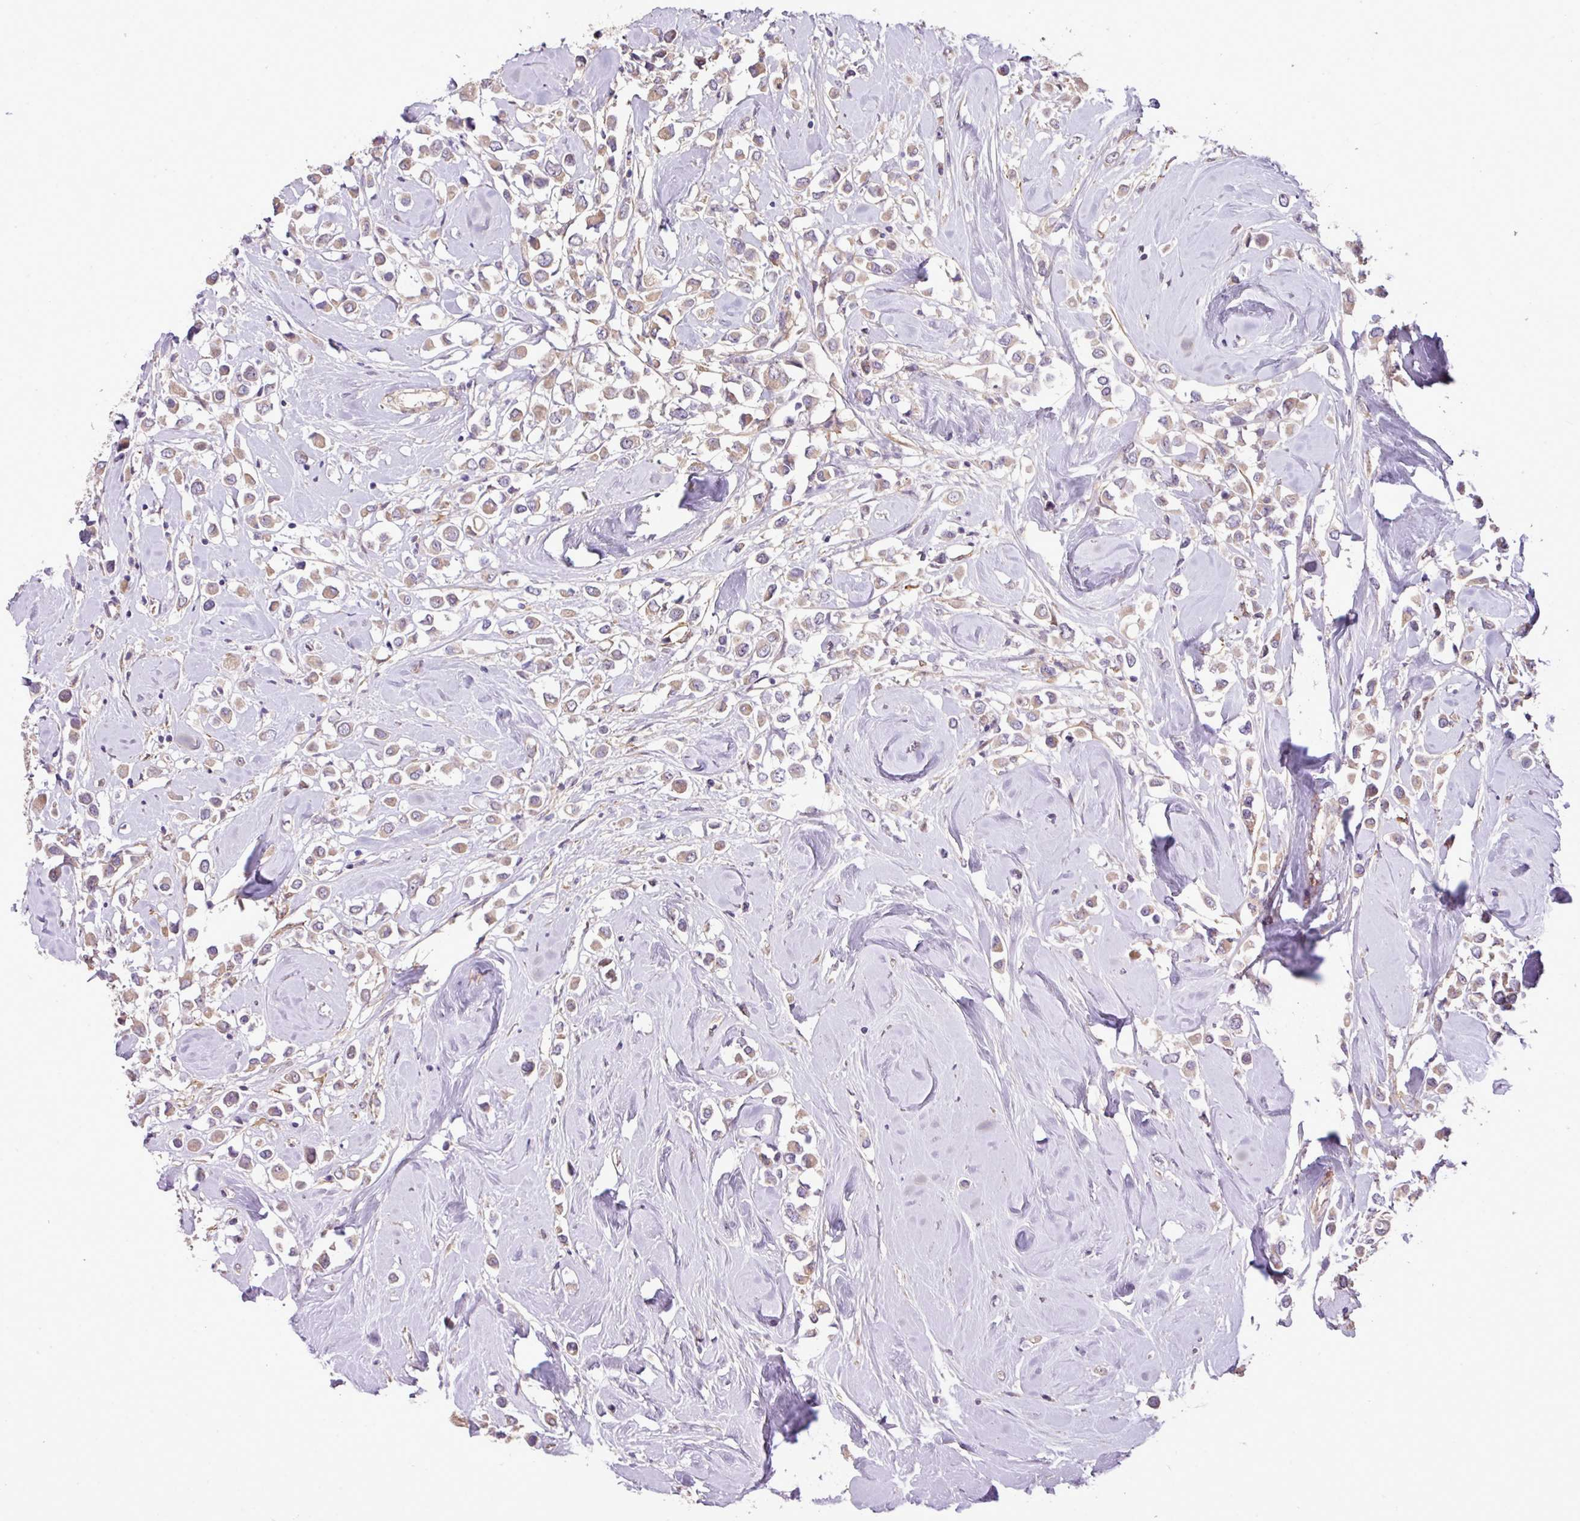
{"staining": {"intensity": "moderate", "quantity": ">75%", "location": "cytoplasmic/membranous"}, "tissue": "breast cancer", "cell_type": "Tumor cells", "image_type": "cancer", "snomed": [{"axis": "morphology", "description": "Duct carcinoma"}, {"axis": "topography", "description": "Breast"}], "caption": "Brown immunohistochemical staining in breast cancer (invasive ductal carcinoma) shows moderate cytoplasmic/membranous positivity in approximately >75% of tumor cells. Nuclei are stained in blue.", "gene": "XIAP", "patient": {"sex": "female", "age": 61}}